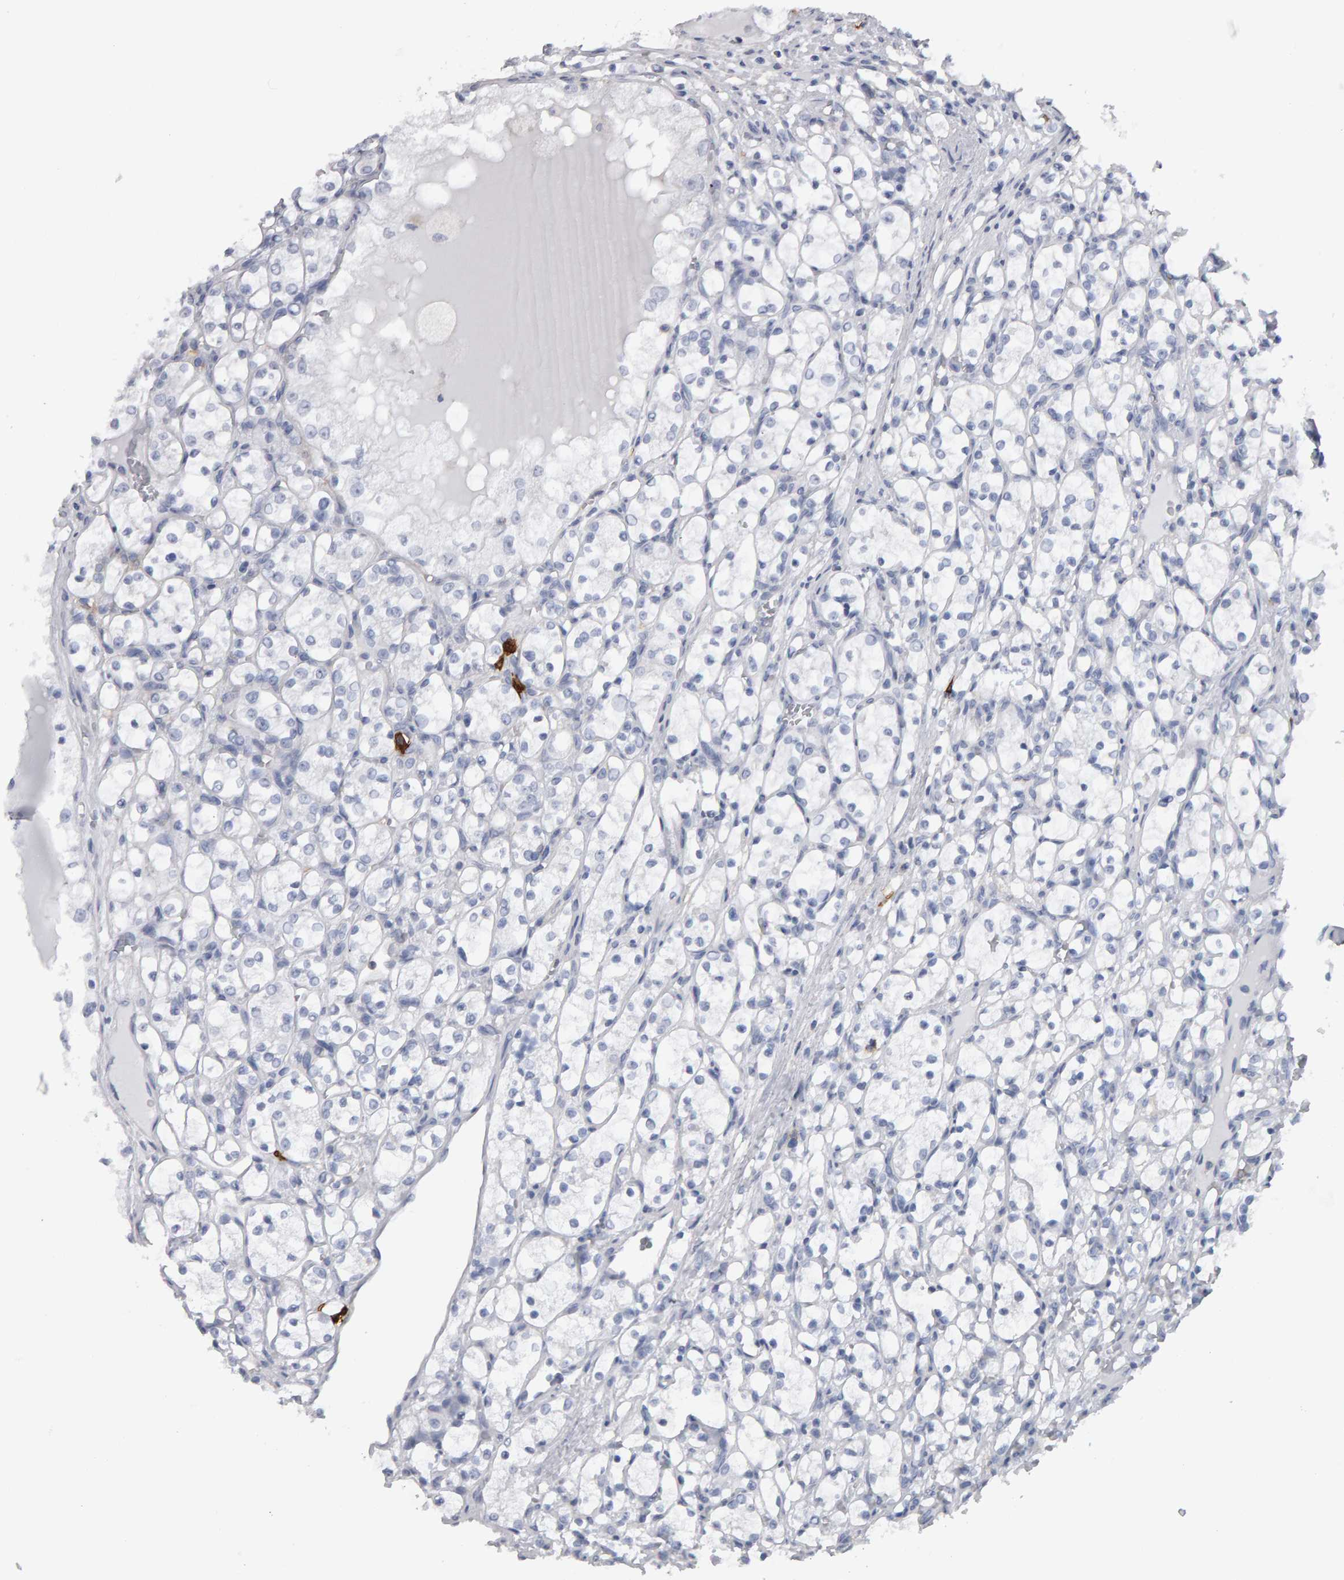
{"staining": {"intensity": "negative", "quantity": "none", "location": "none"}, "tissue": "renal cancer", "cell_type": "Tumor cells", "image_type": "cancer", "snomed": [{"axis": "morphology", "description": "Adenocarcinoma, NOS"}, {"axis": "topography", "description": "Kidney"}], "caption": "IHC micrograph of neoplastic tissue: human renal cancer stained with DAB (3,3'-diaminobenzidine) shows no significant protein staining in tumor cells. Brightfield microscopy of immunohistochemistry (IHC) stained with DAB (brown) and hematoxylin (blue), captured at high magnification.", "gene": "CD38", "patient": {"sex": "female", "age": 69}}